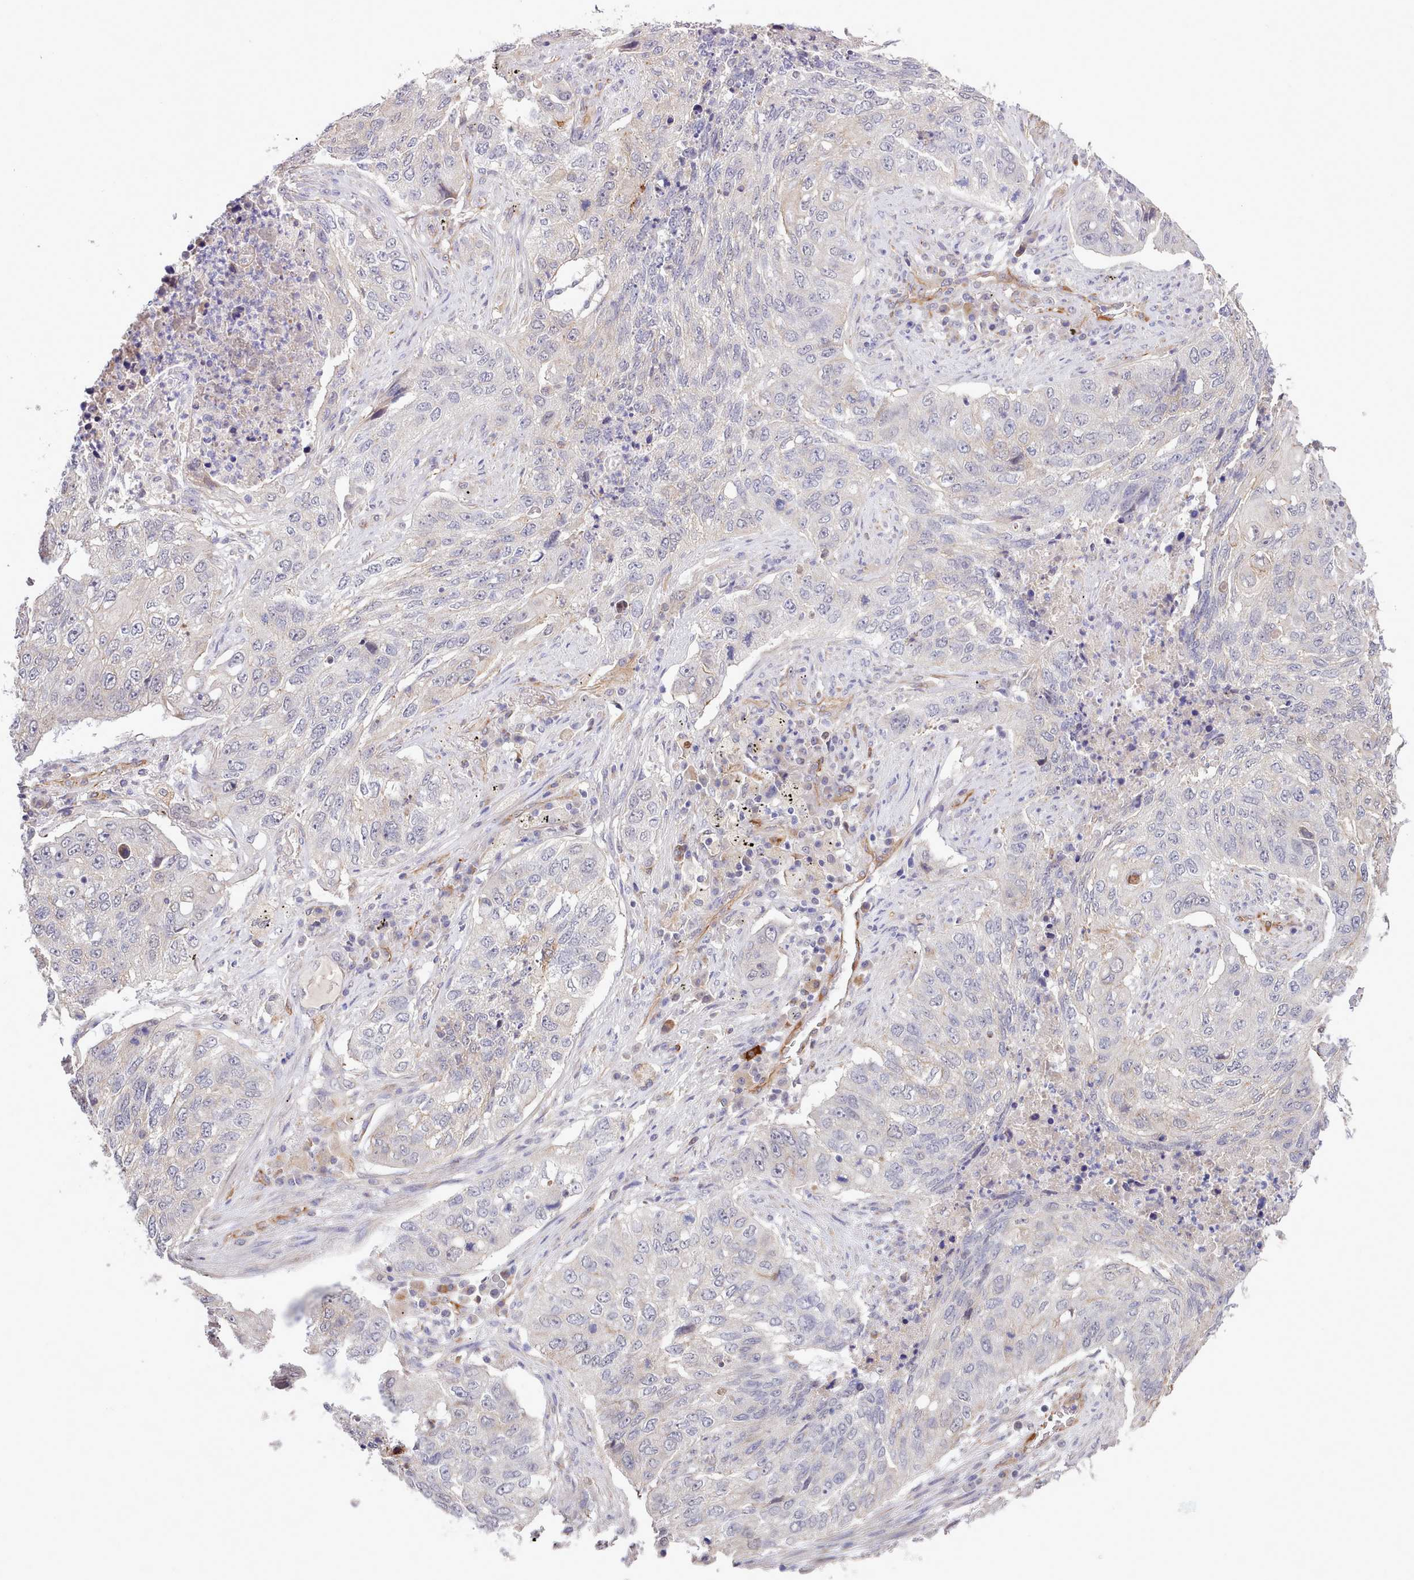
{"staining": {"intensity": "negative", "quantity": "none", "location": "none"}, "tissue": "lung cancer", "cell_type": "Tumor cells", "image_type": "cancer", "snomed": [{"axis": "morphology", "description": "Squamous cell carcinoma, NOS"}, {"axis": "topography", "description": "Lung"}], "caption": "Human lung squamous cell carcinoma stained for a protein using IHC shows no positivity in tumor cells.", "gene": "ZC3H13", "patient": {"sex": "female", "age": 63}}